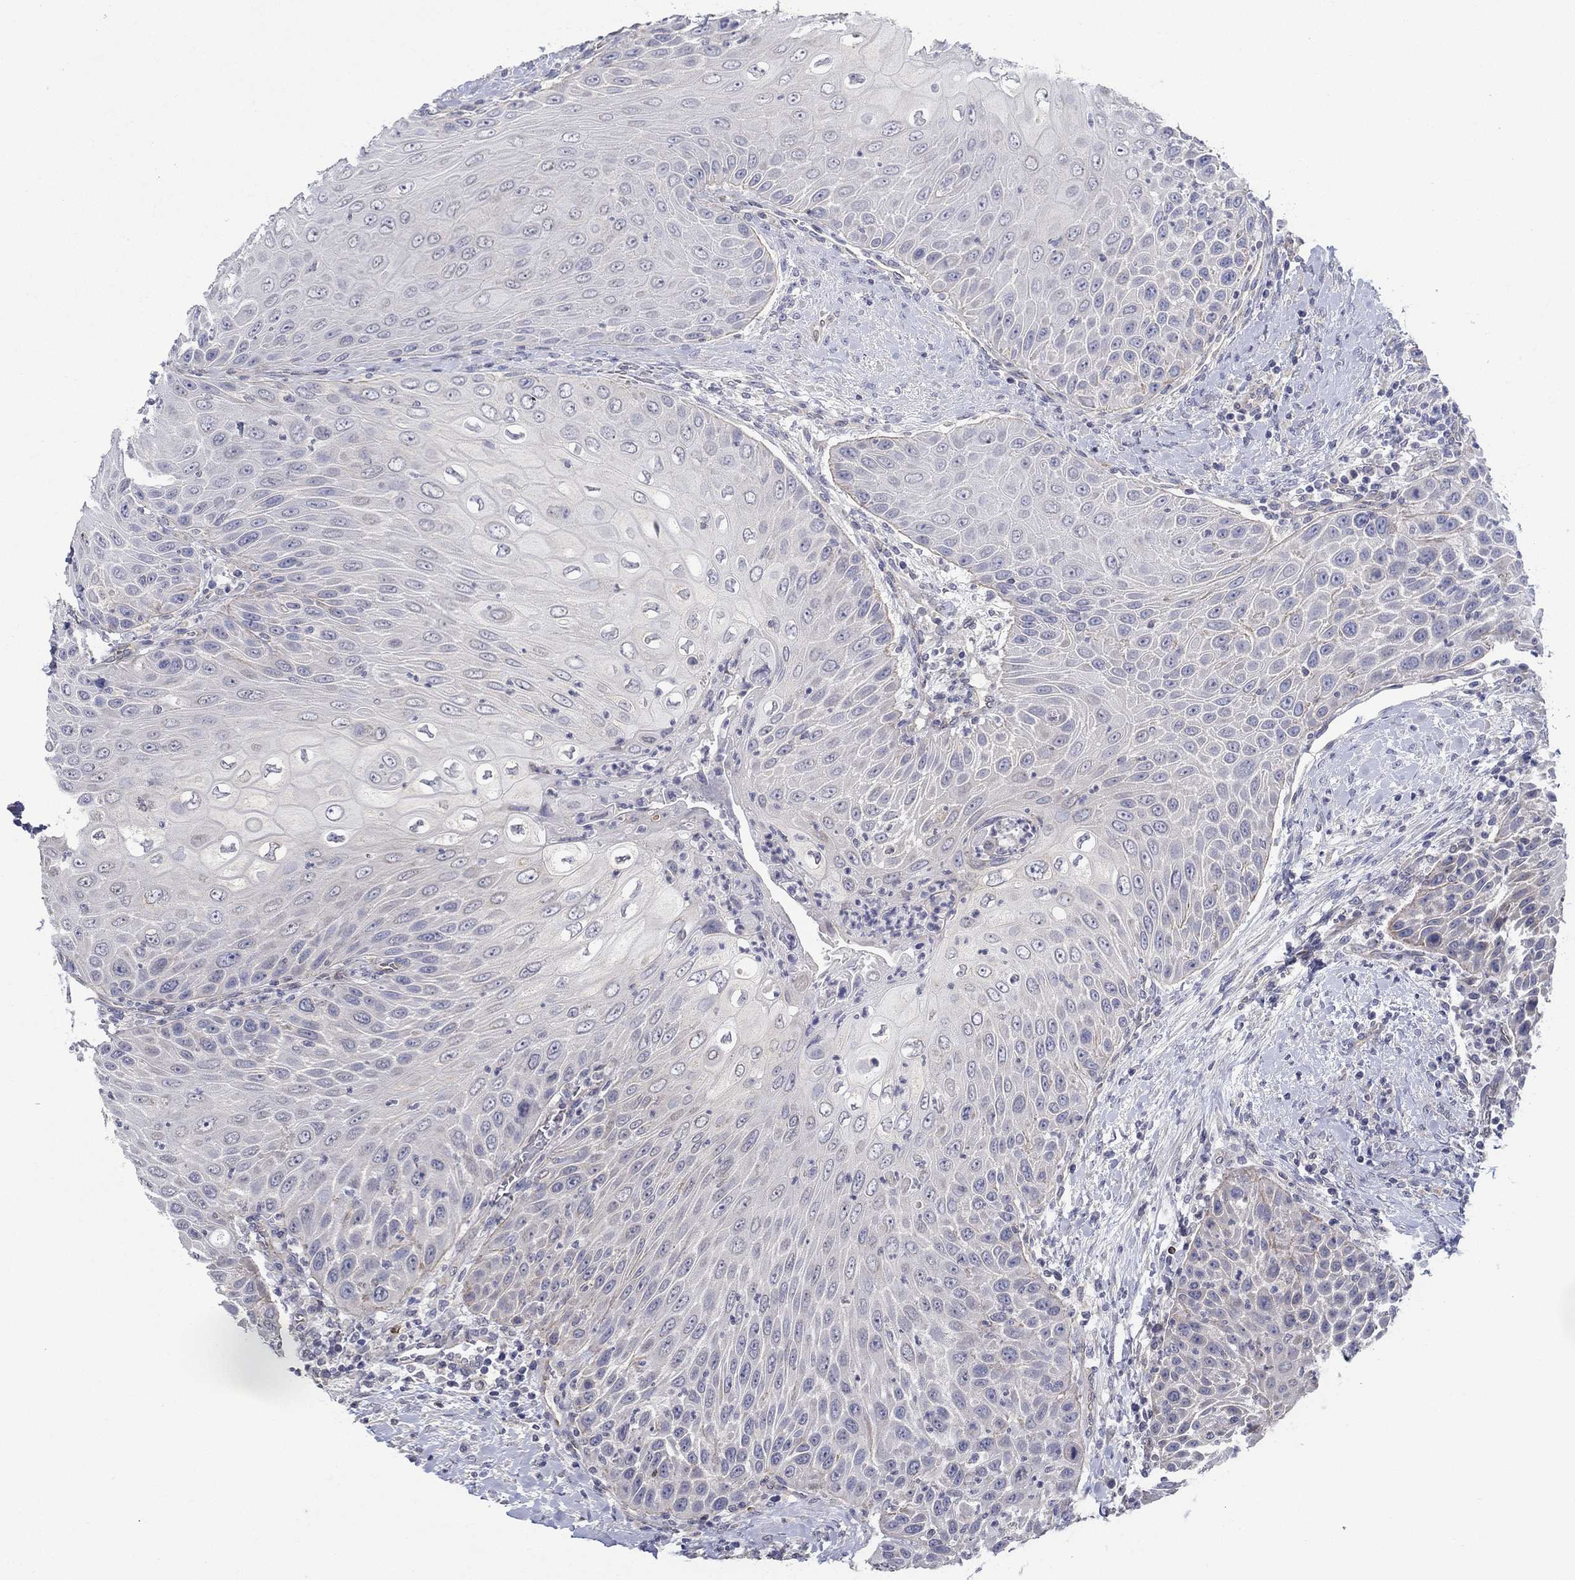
{"staining": {"intensity": "weak", "quantity": "<25%", "location": "cytoplasmic/membranous"}, "tissue": "head and neck cancer", "cell_type": "Tumor cells", "image_type": "cancer", "snomed": [{"axis": "morphology", "description": "Squamous cell carcinoma, NOS"}, {"axis": "topography", "description": "Head-Neck"}], "caption": "Immunohistochemical staining of head and neck cancer (squamous cell carcinoma) shows no significant positivity in tumor cells.", "gene": "ERMP1", "patient": {"sex": "male", "age": 69}}